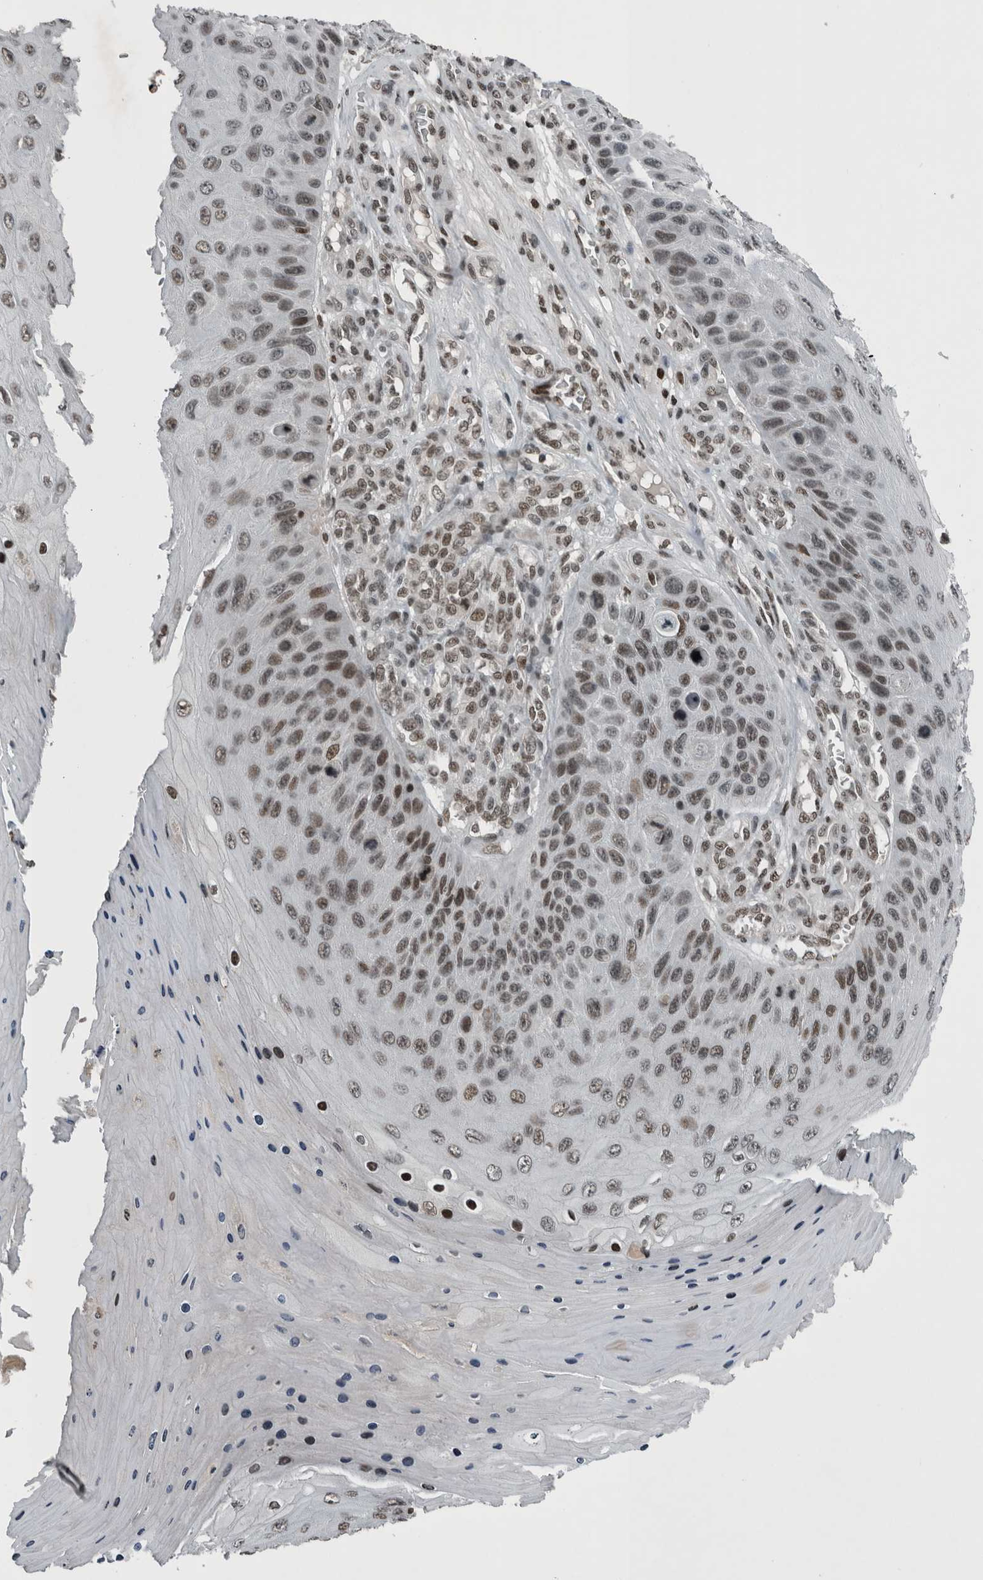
{"staining": {"intensity": "moderate", "quantity": ">75%", "location": "nuclear"}, "tissue": "skin cancer", "cell_type": "Tumor cells", "image_type": "cancer", "snomed": [{"axis": "morphology", "description": "Squamous cell carcinoma, NOS"}, {"axis": "topography", "description": "Skin"}], "caption": "A photomicrograph showing moderate nuclear positivity in about >75% of tumor cells in skin squamous cell carcinoma, as visualized by brown immunohistochemical staining.", "gene": "UNC50", "patient": {"sex": "female", "age": 88}}